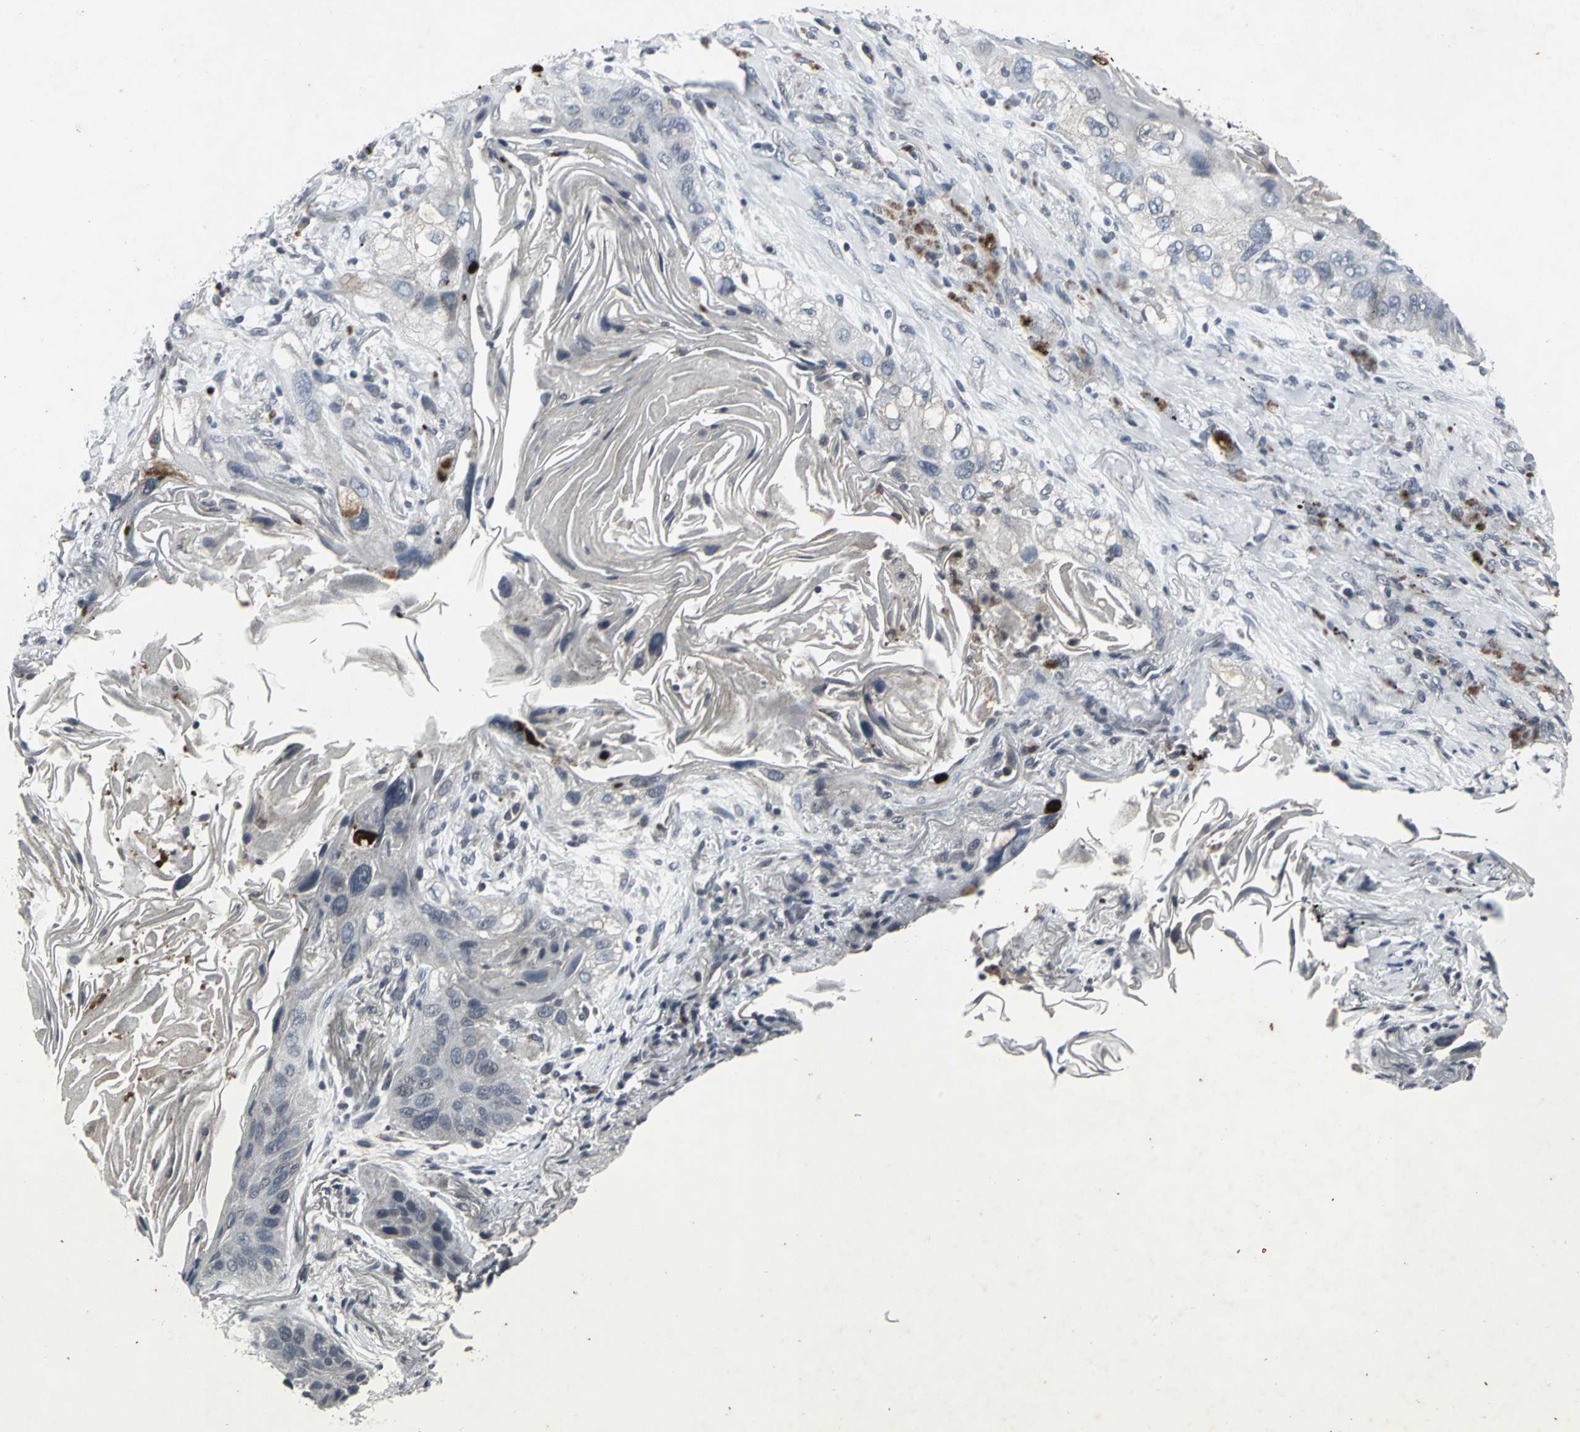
{"staining": {"intensity": "negative", "quantity": "none", "location": "none"}, "tissue": "lung cancer", "cell_type": "Tumor cells", "image_type": "cancer", "snomed": [{"axis": "morphology", "description": "Squamous cell carcinoma, NOS"}, {"axis": "topography", "description": "Lung"}], "caption": "Photomicrograph shows no protein staining in tumor cells of lung cancer (squamous cell carcinoma) tissue.", "gene": "BMP4", "patient": {"sex": "female", "age": 67}}